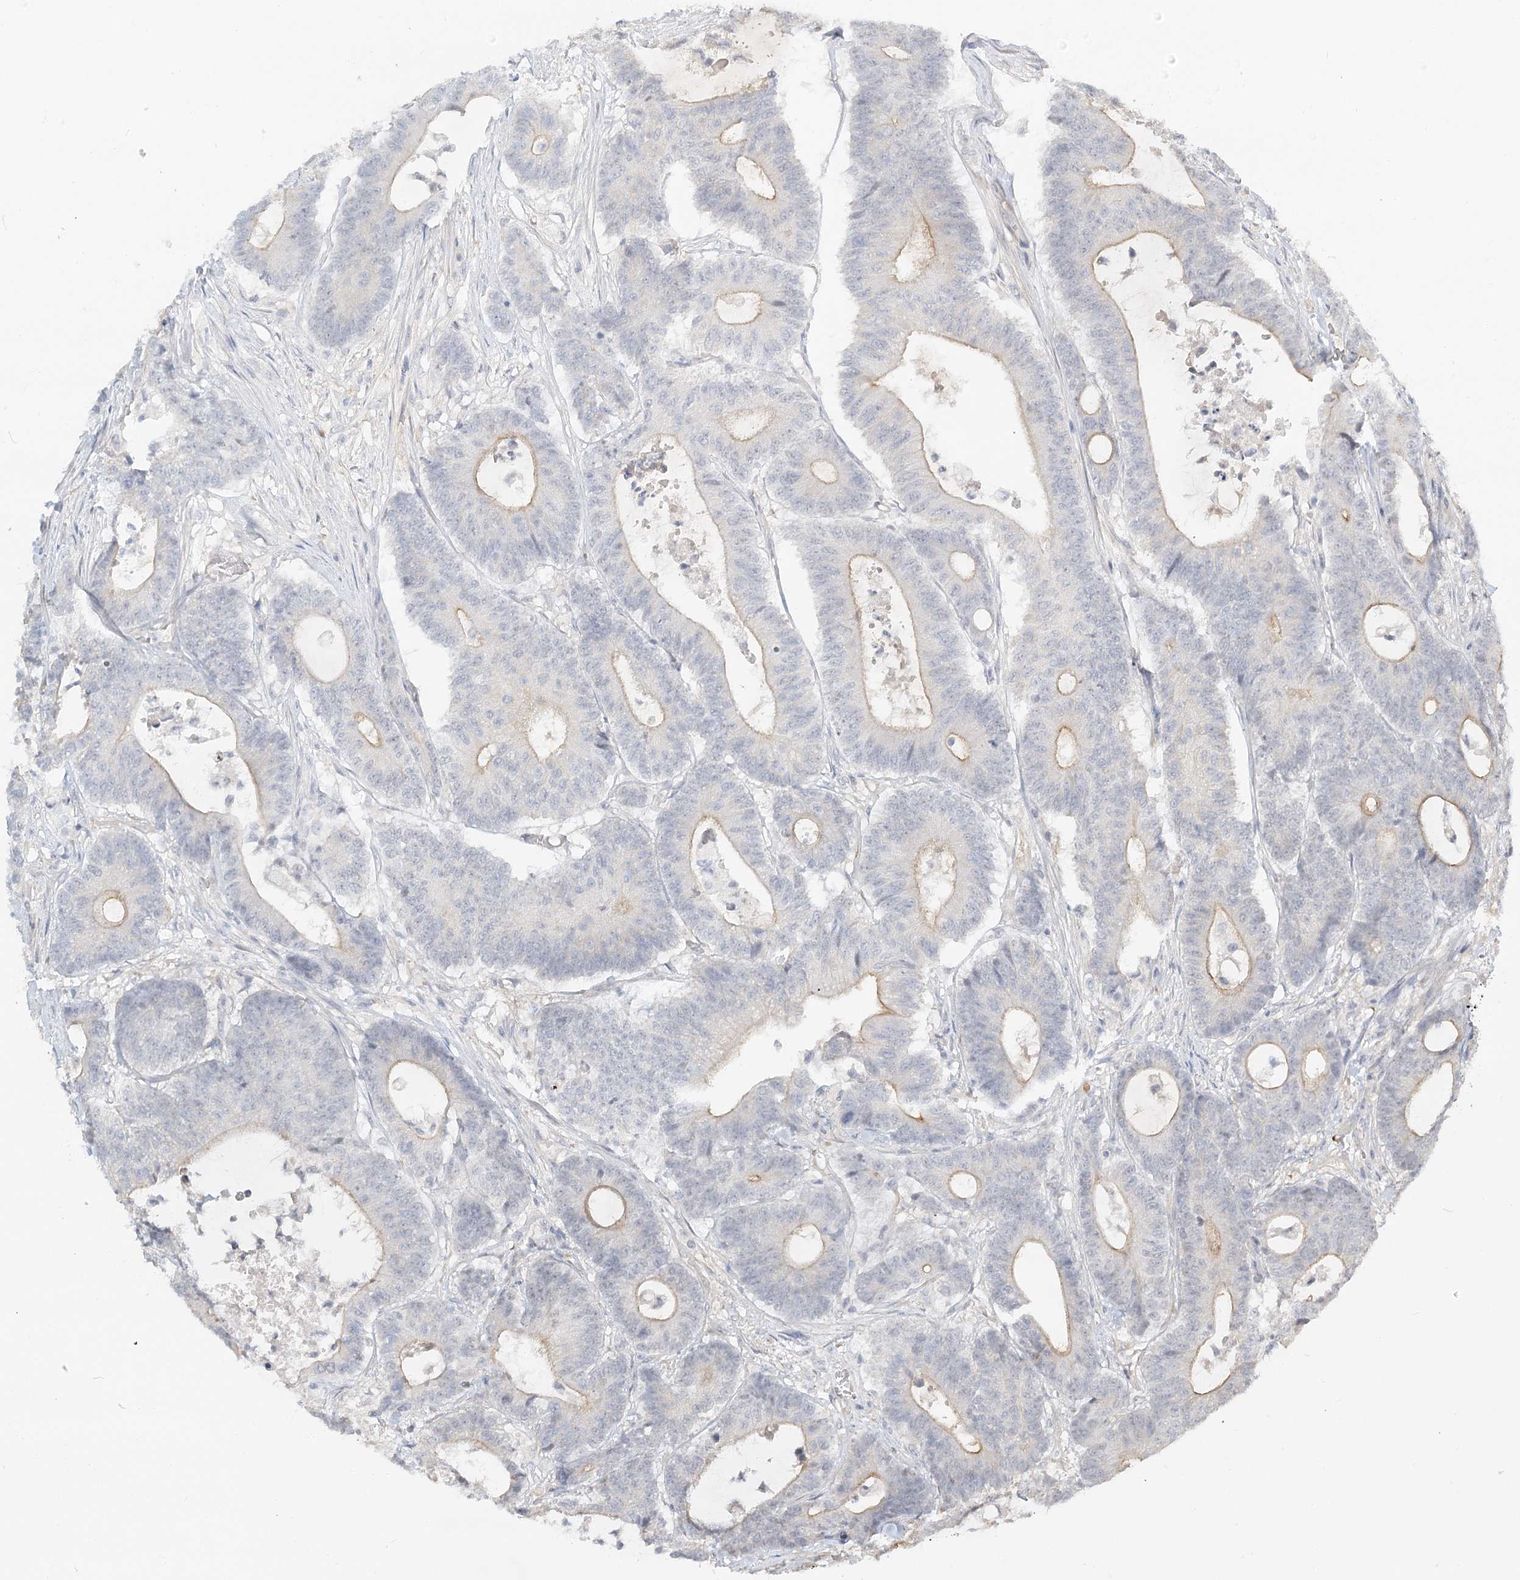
{"staining": {"intensity": "weak", "quantity": "<25%", "location": "cytoplasmic/membranous"}, "tissue": "colorectal cancer", "cell_type": "Tumor cells", "image_type": "cancer", "snomed": [{"axis": "morphology", "description": "Adenocarcinoma, NOS"}, {"axis": "topography", "description": "Colon"}], "caption": "An image of human colorectal adenocarcinoma is negative for staining in tumor cells.", "gene": "GUCY2C", "patient": {"sex": "female", "age": 84}}